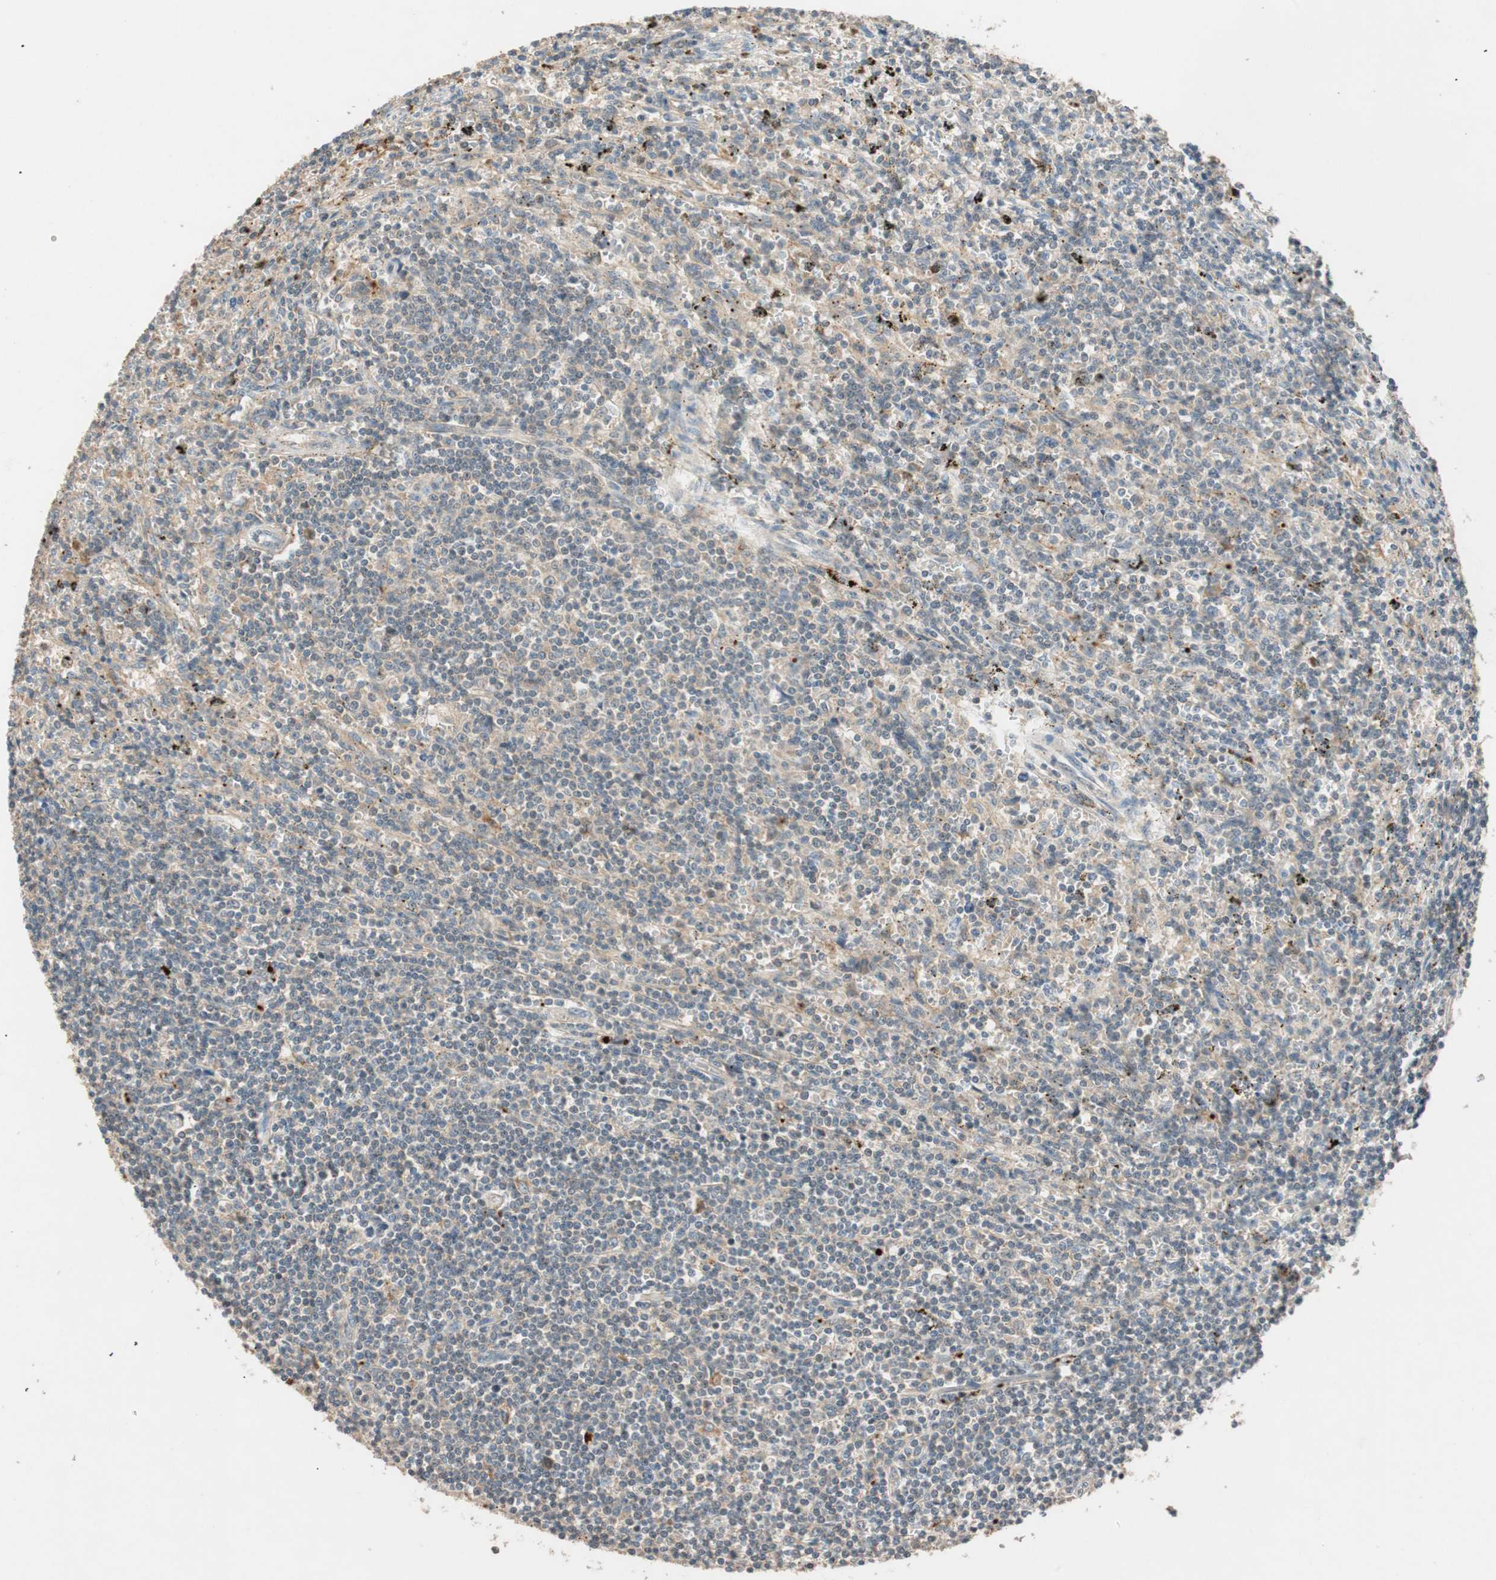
{"staining": {"intensity": "weak", "quantity": "25%-75%", "location": "cytoplasmic/membranous"}, "tissue": "lymphoma", "cell_type": "Tumor cells", "image_type": "cancer", "snomed": [{"axis": "morphology", "description": "Malignant lymphoma, non-Hodgkin's type, Low grade"}, {"axis": "topography", "description": "Spleen"}], "caption": "A high-resolution micrograph shows immunohistochemistry staining of malignant lymphoma, non-Hodgkin's type (low-grade), which reveals weak cytoplasmic/membranous positivity in about 25%-75% of tumor cells.", "gene": "GLB1", "patient": {"sex": "male", "age": 76}}